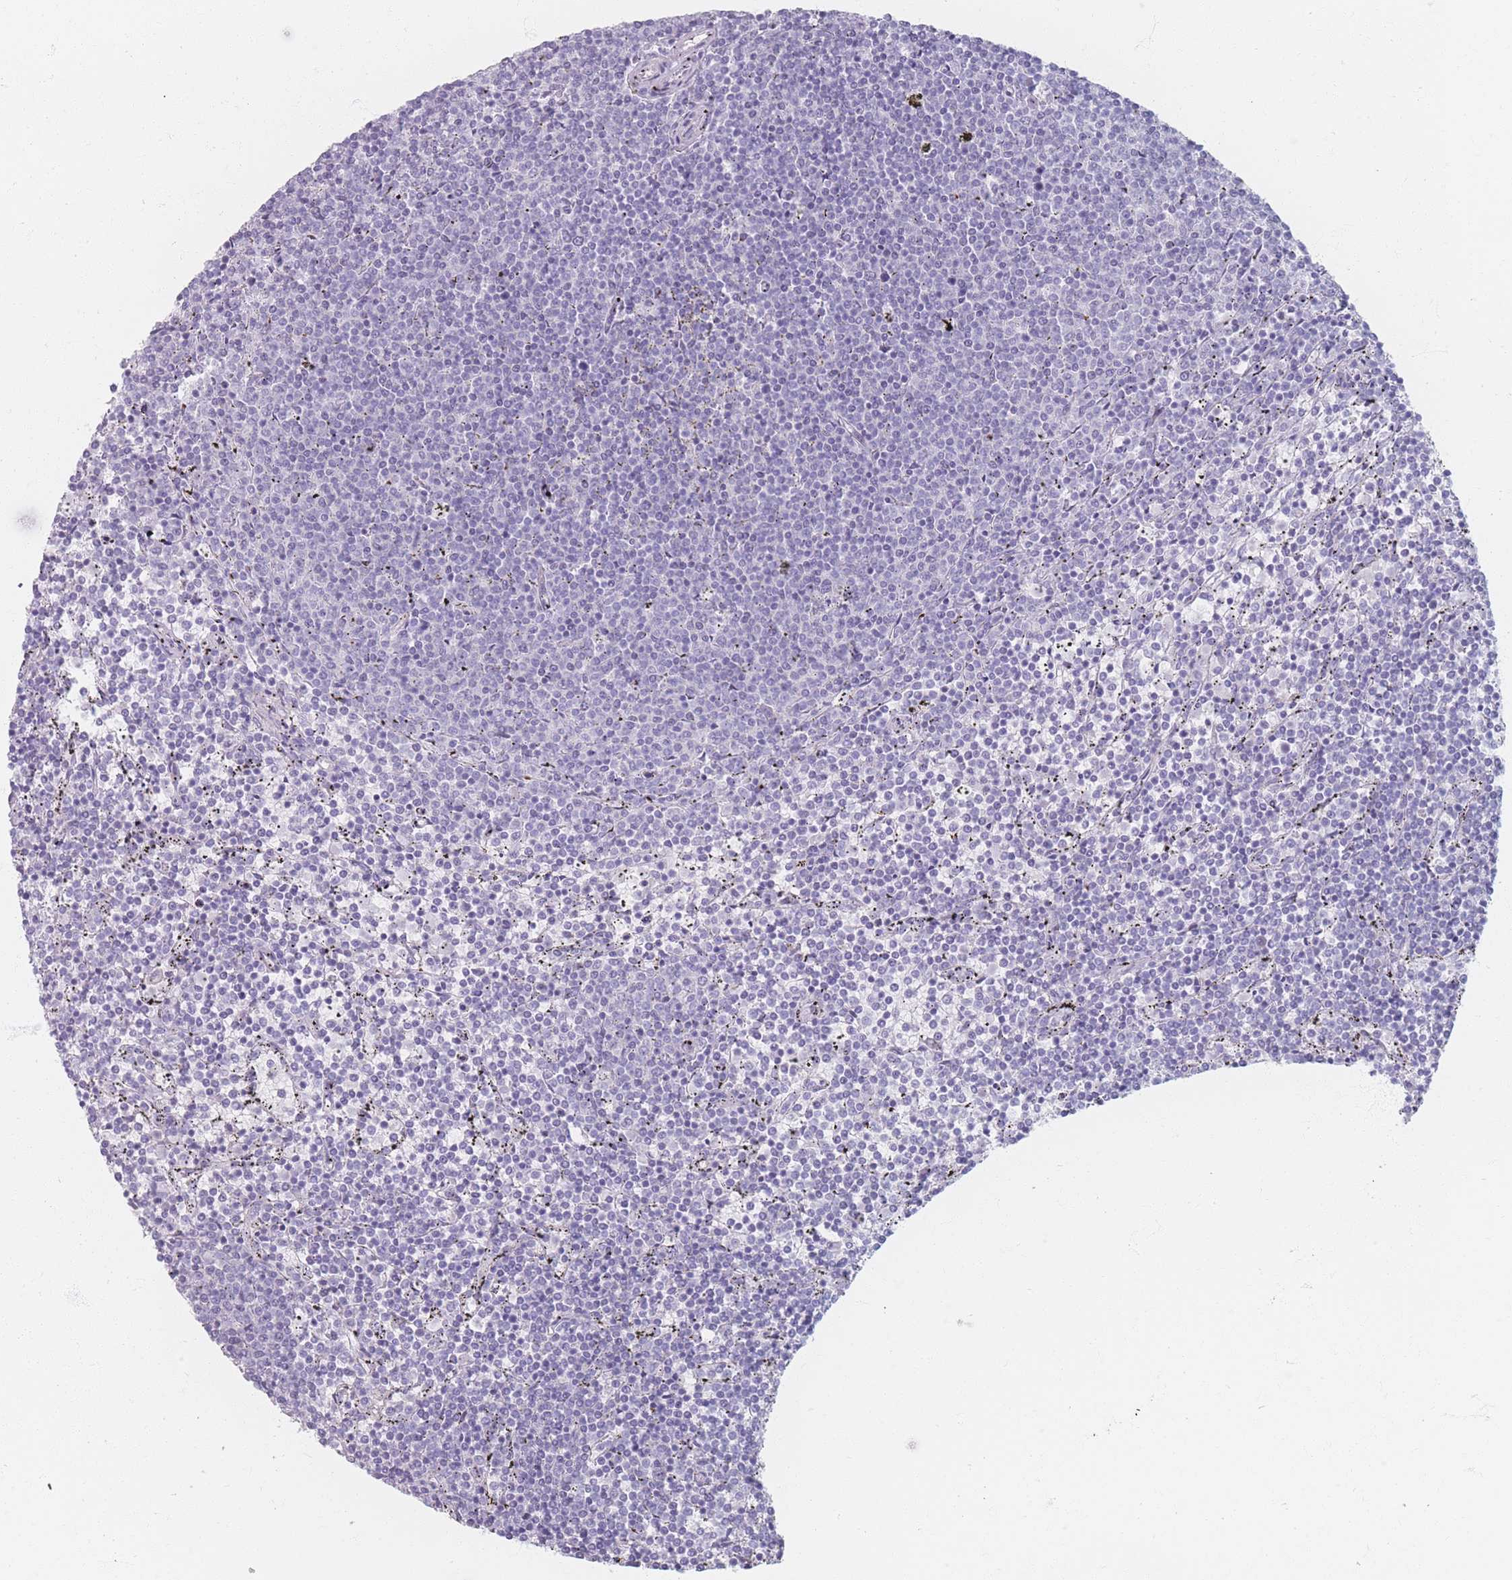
{"staining": {"intensity": "negative", "quantity": "none", "location": "none"}, "tissue": "lymphoma", "cell_type": "Tumor cells", "image_type": "cancer", "snomed": [{"axis": "morphology", "description": "Malignant lymphoma, non-Hodgkin's type, Low grade"}, {"axis": "topography", "description": "Spleen"}], "caption": "Immunohistochemistry micrograph of human lymphoma stained for a protein (brown), which reveals no expression in tumor cells.", "gene": "PIGM", "patient": {"sex": "female", "age": 50}}